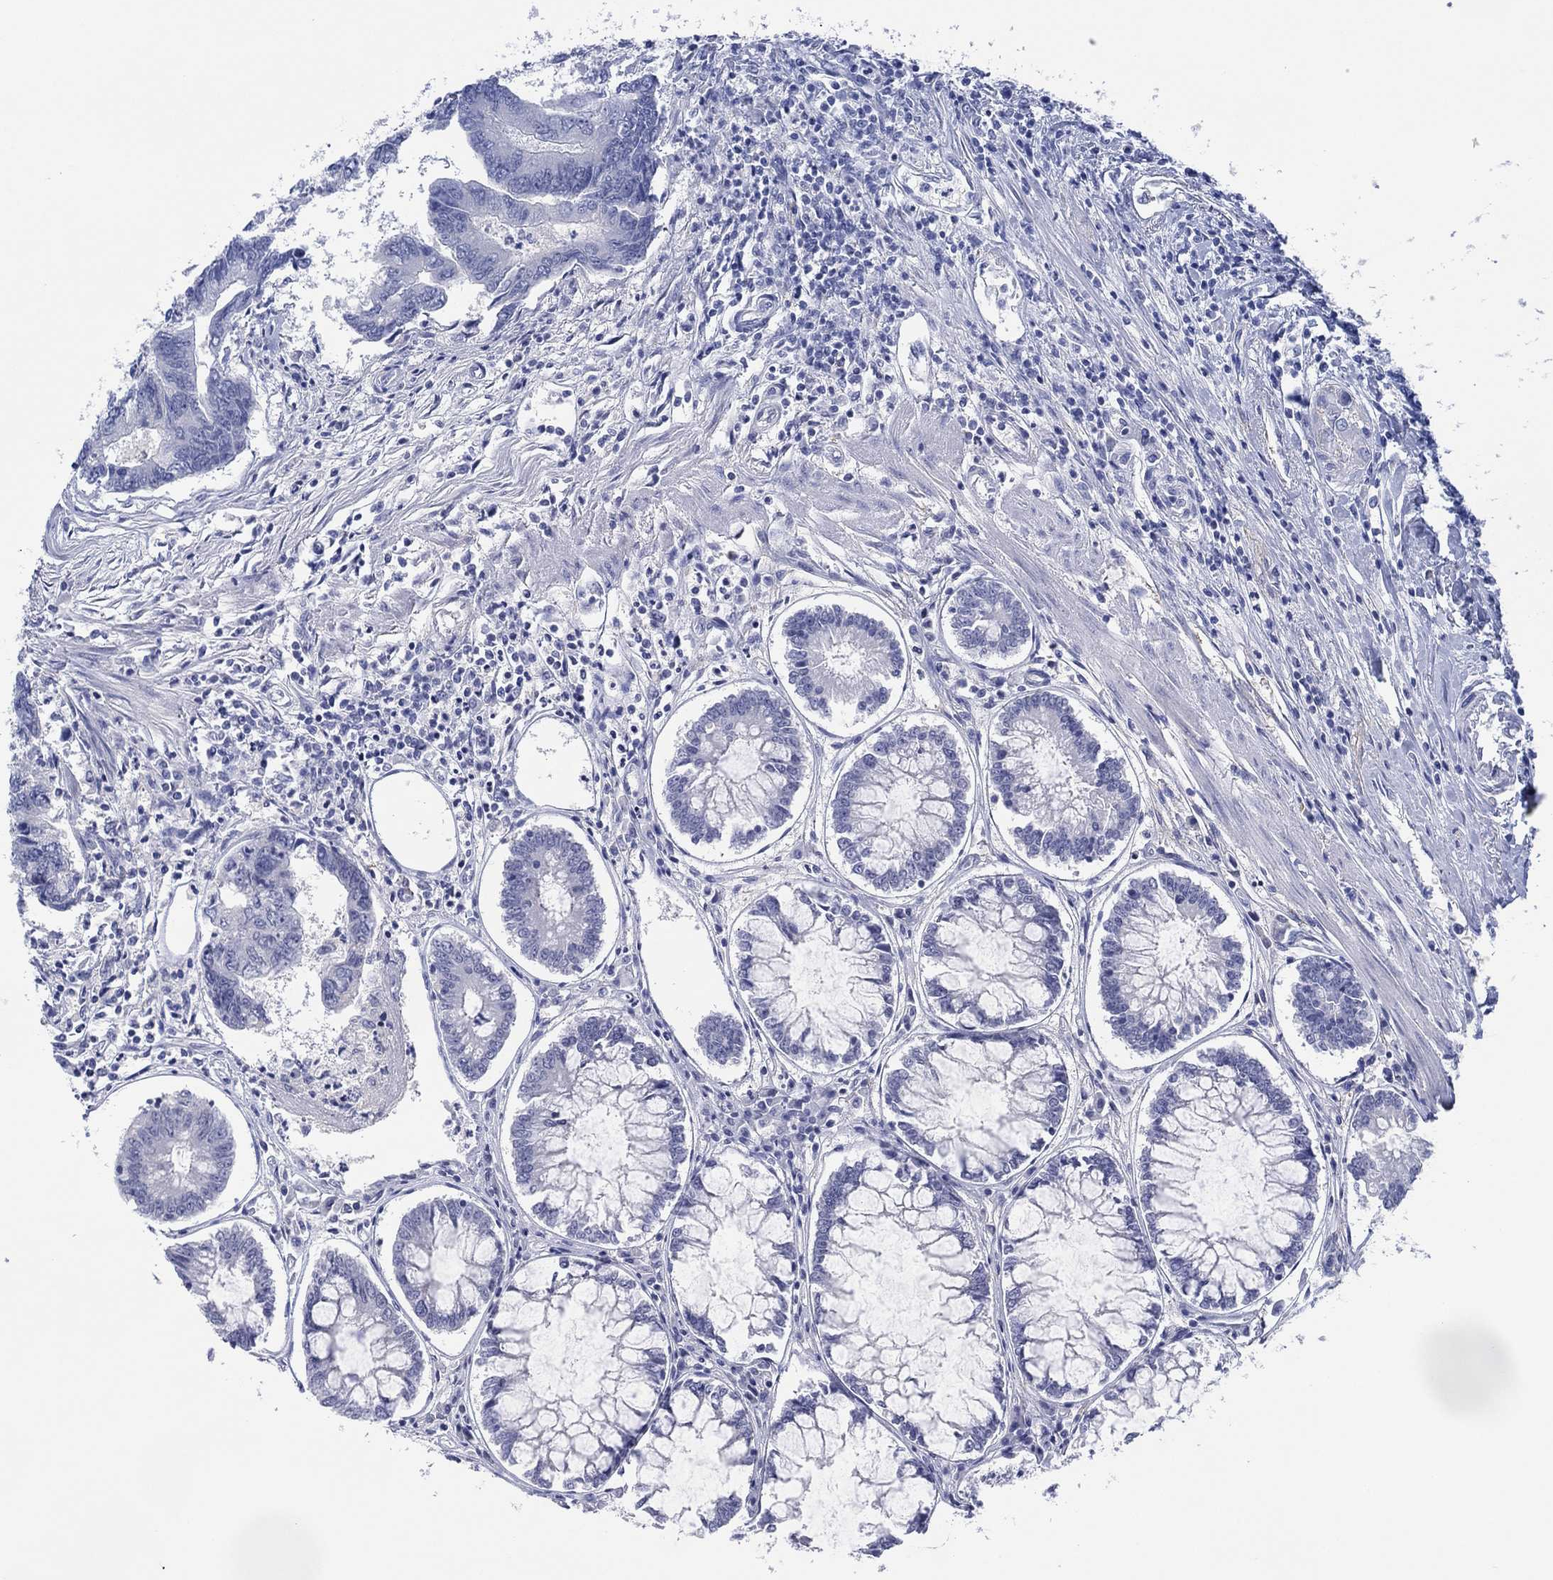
{"staining": {"intensity": "negative", "quantity": "none", "location": "none"}, "tissue": "colorectal cancer", "cell_type": "Tumor cells", "image_type": "cancer", "snomed": [{"axis": "morphology", "description": "Adenocarcinoma, NOS"}, {"axis": "topography", "description": "Colon"}], "caption": "The photomicrograph shows no significant positivity in tumor cells of colorectal cancer (adenocarcinoma).", "gene": "CYP2B6", "patient": {"sex": "female", "age": 65}}